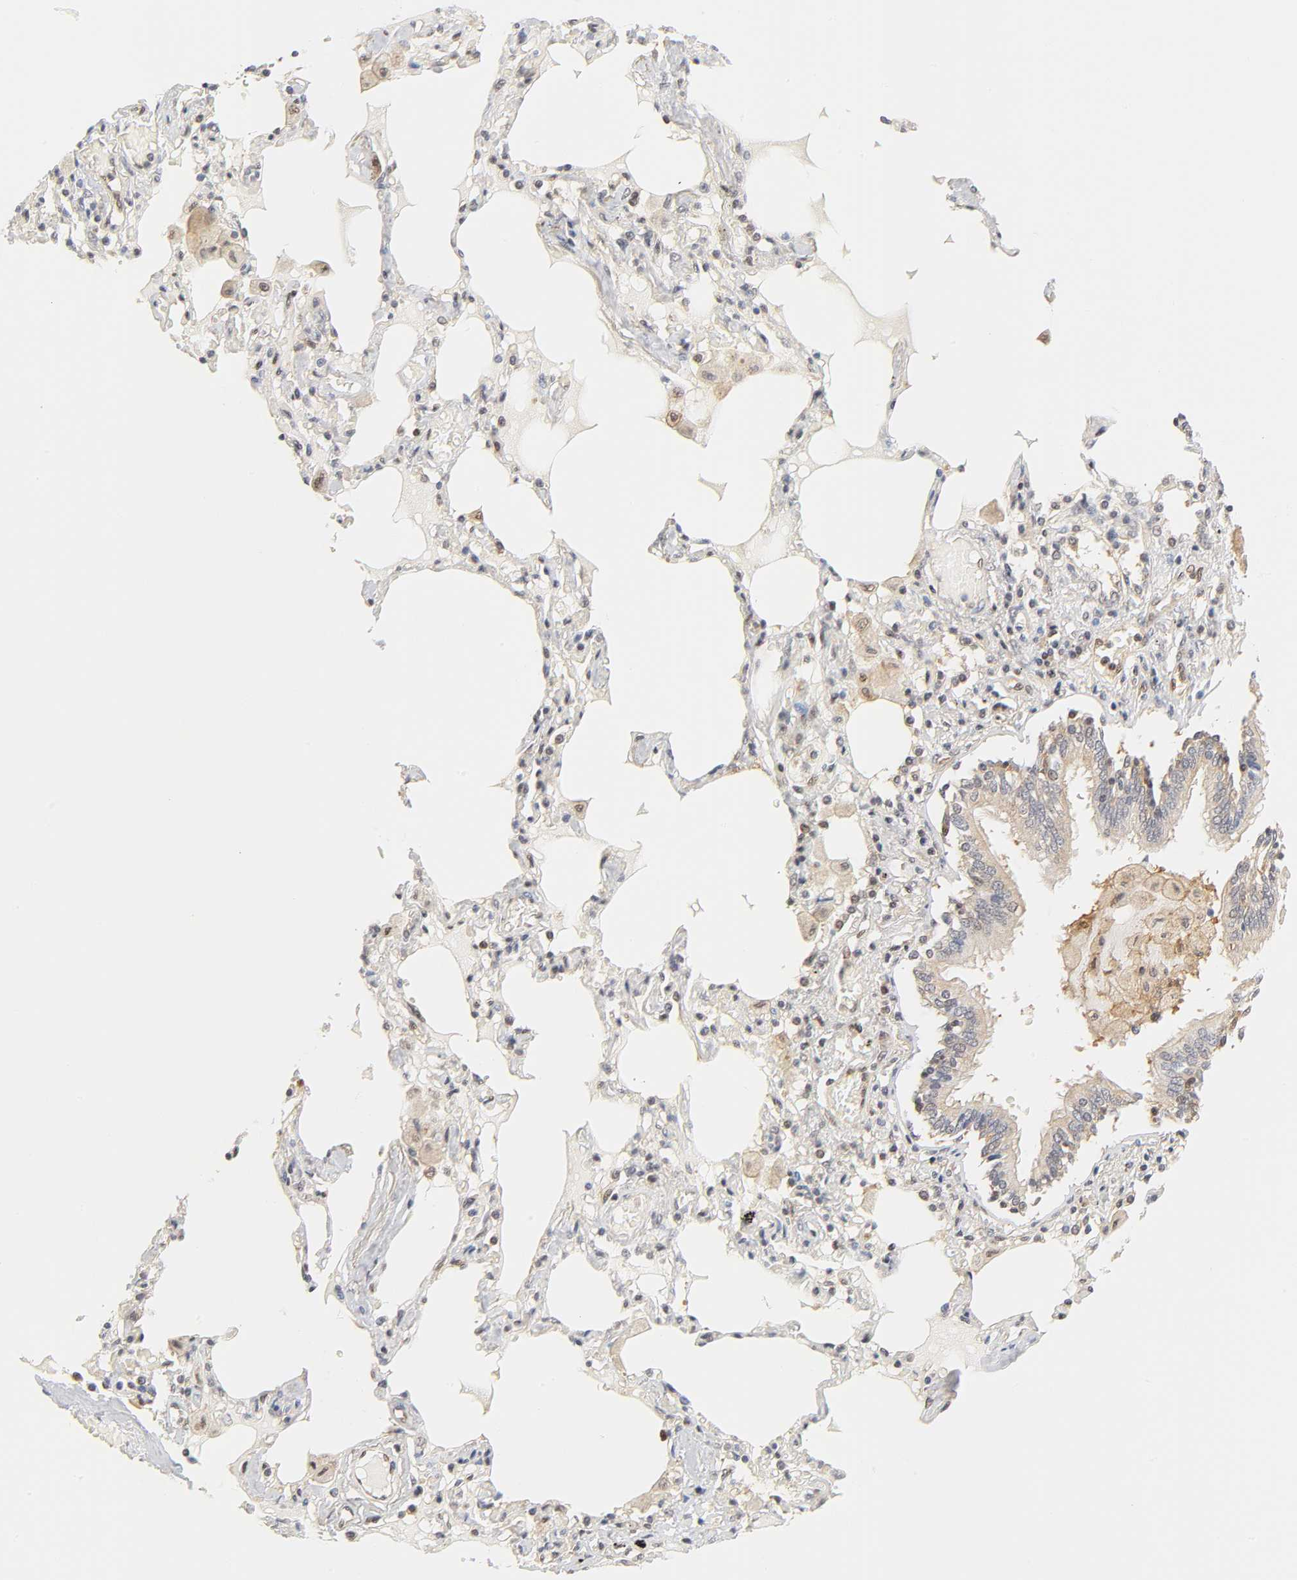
{"staining": {"intensity": "weak", "quantity": ">75%", "location": "cytoplasmic/membranous"}, "tissue": "bronchus", "cell_type": "Respiratory epithelial cells", "image_type": "normal", "snomed": [{"axis": "morphology", "description": "Normal tissue, NOS"}, {"axis": "morphology", "description": "Squamous cell carcinoma, NOS"}, {"axis": "topography", "description": "Bronchus"}, {"axis": "topography", "description": "Lung"}], "caption": "This histopathology image shows immunohistochemistry (IHC) staining of unremarkable human bronchus, with low weak cytoplasmic/membranous staining in approximately >75% of respiratory epithelial cells.", "gene": "CDC37", "patient": {"sex": "female", "age": 47}}